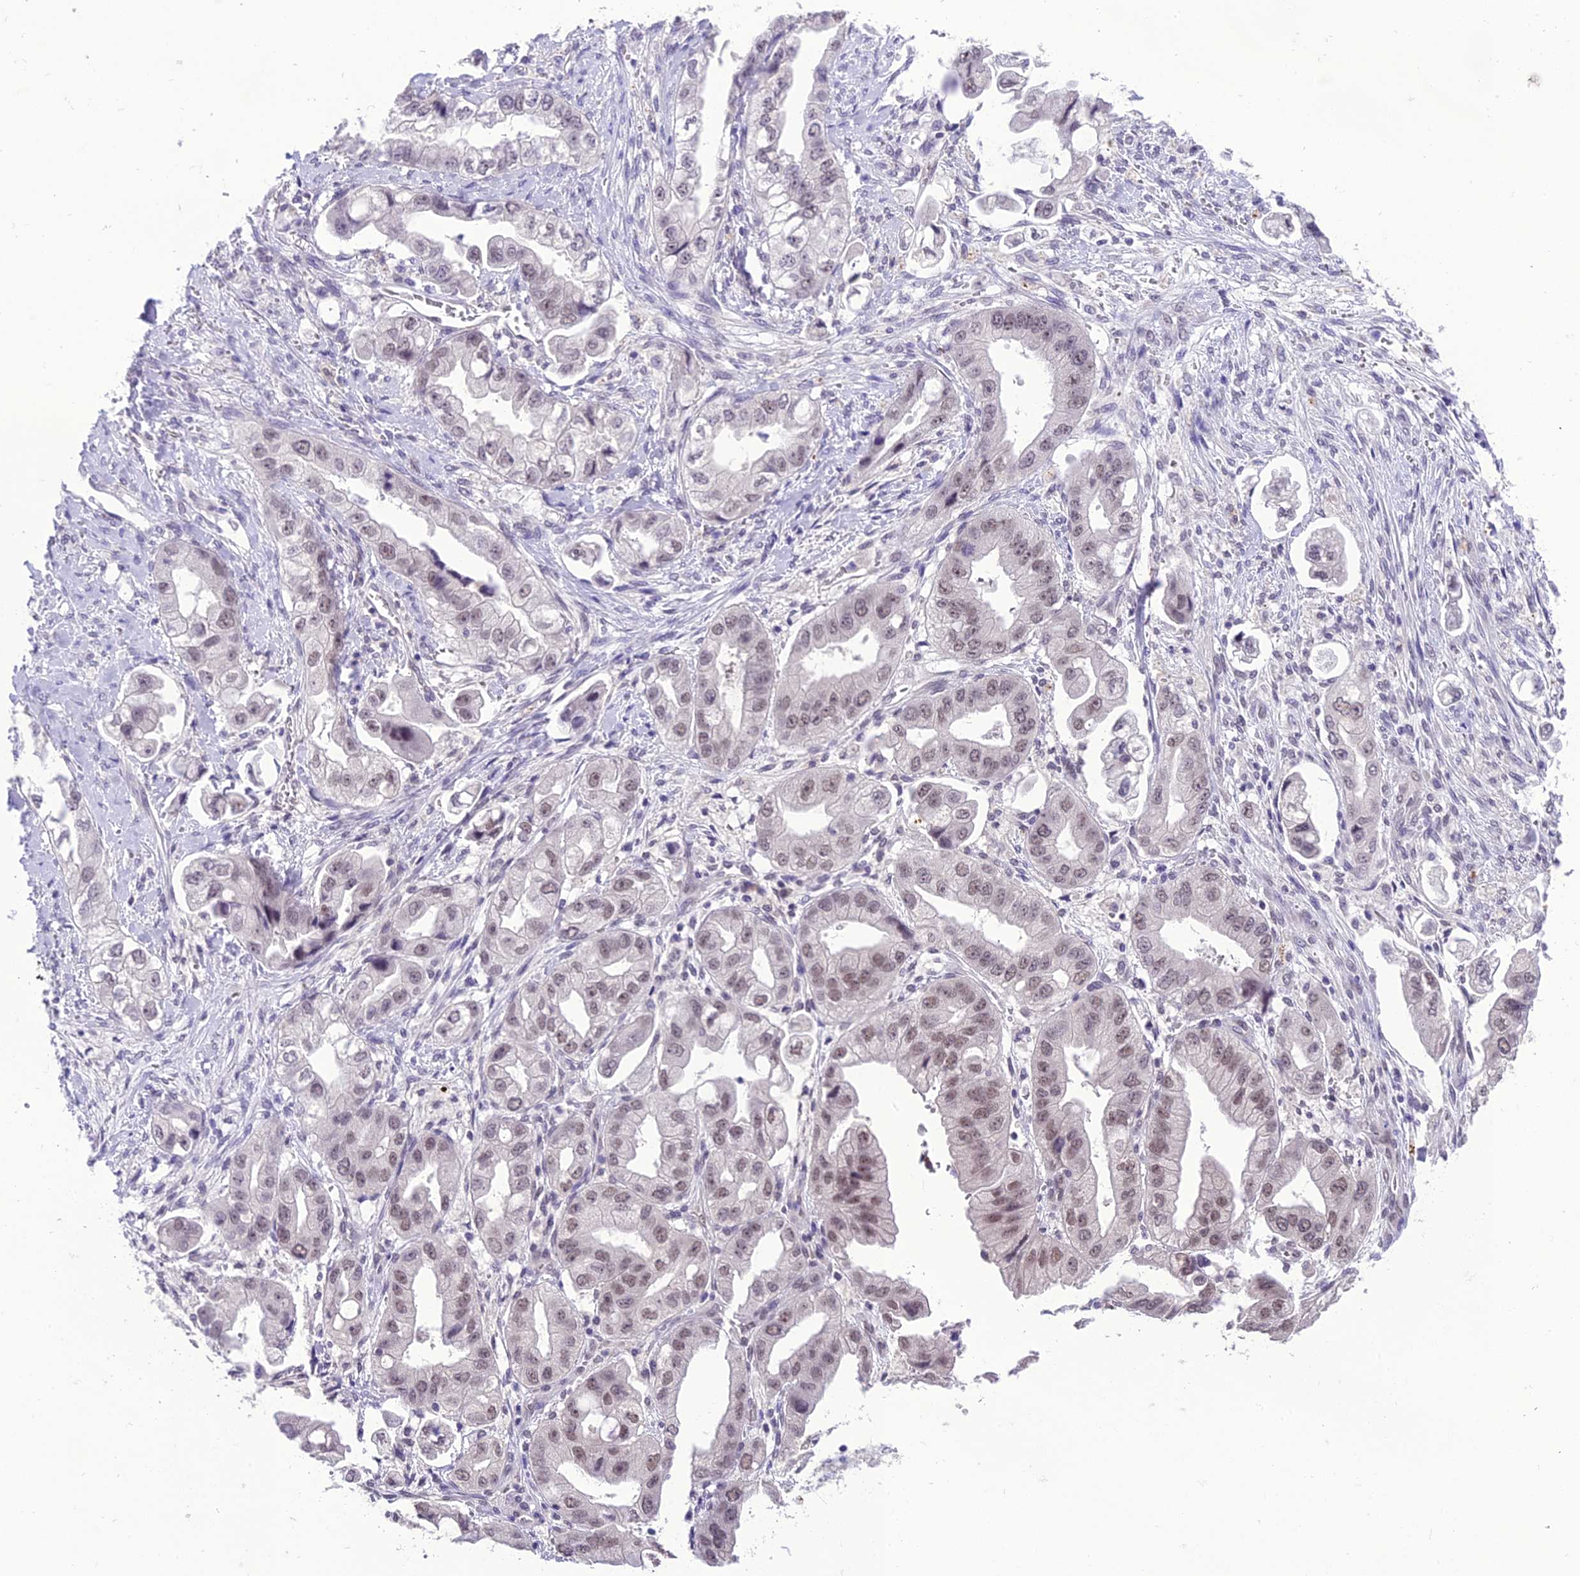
{"staining": {"intensity": "weak", "quantity": "25%-75%", "location": "nuclear"}, "tissue": "stomach cancer", "cell_type": "Tumor cells", "image_type": "cancer", "snomed": [{"axis": "morphology", "description": "Adenocarcinoma, NOS"}, {"axis": "topography", "description": "Stomach"}], "caption": "The micrograph shows a brown stain indicating the presence of a protein in the nuclear of tumor cells in stomach adenocarcinoma.", "gene": "SH3RF3", "patient": {"sex": "male", "age": 62}}